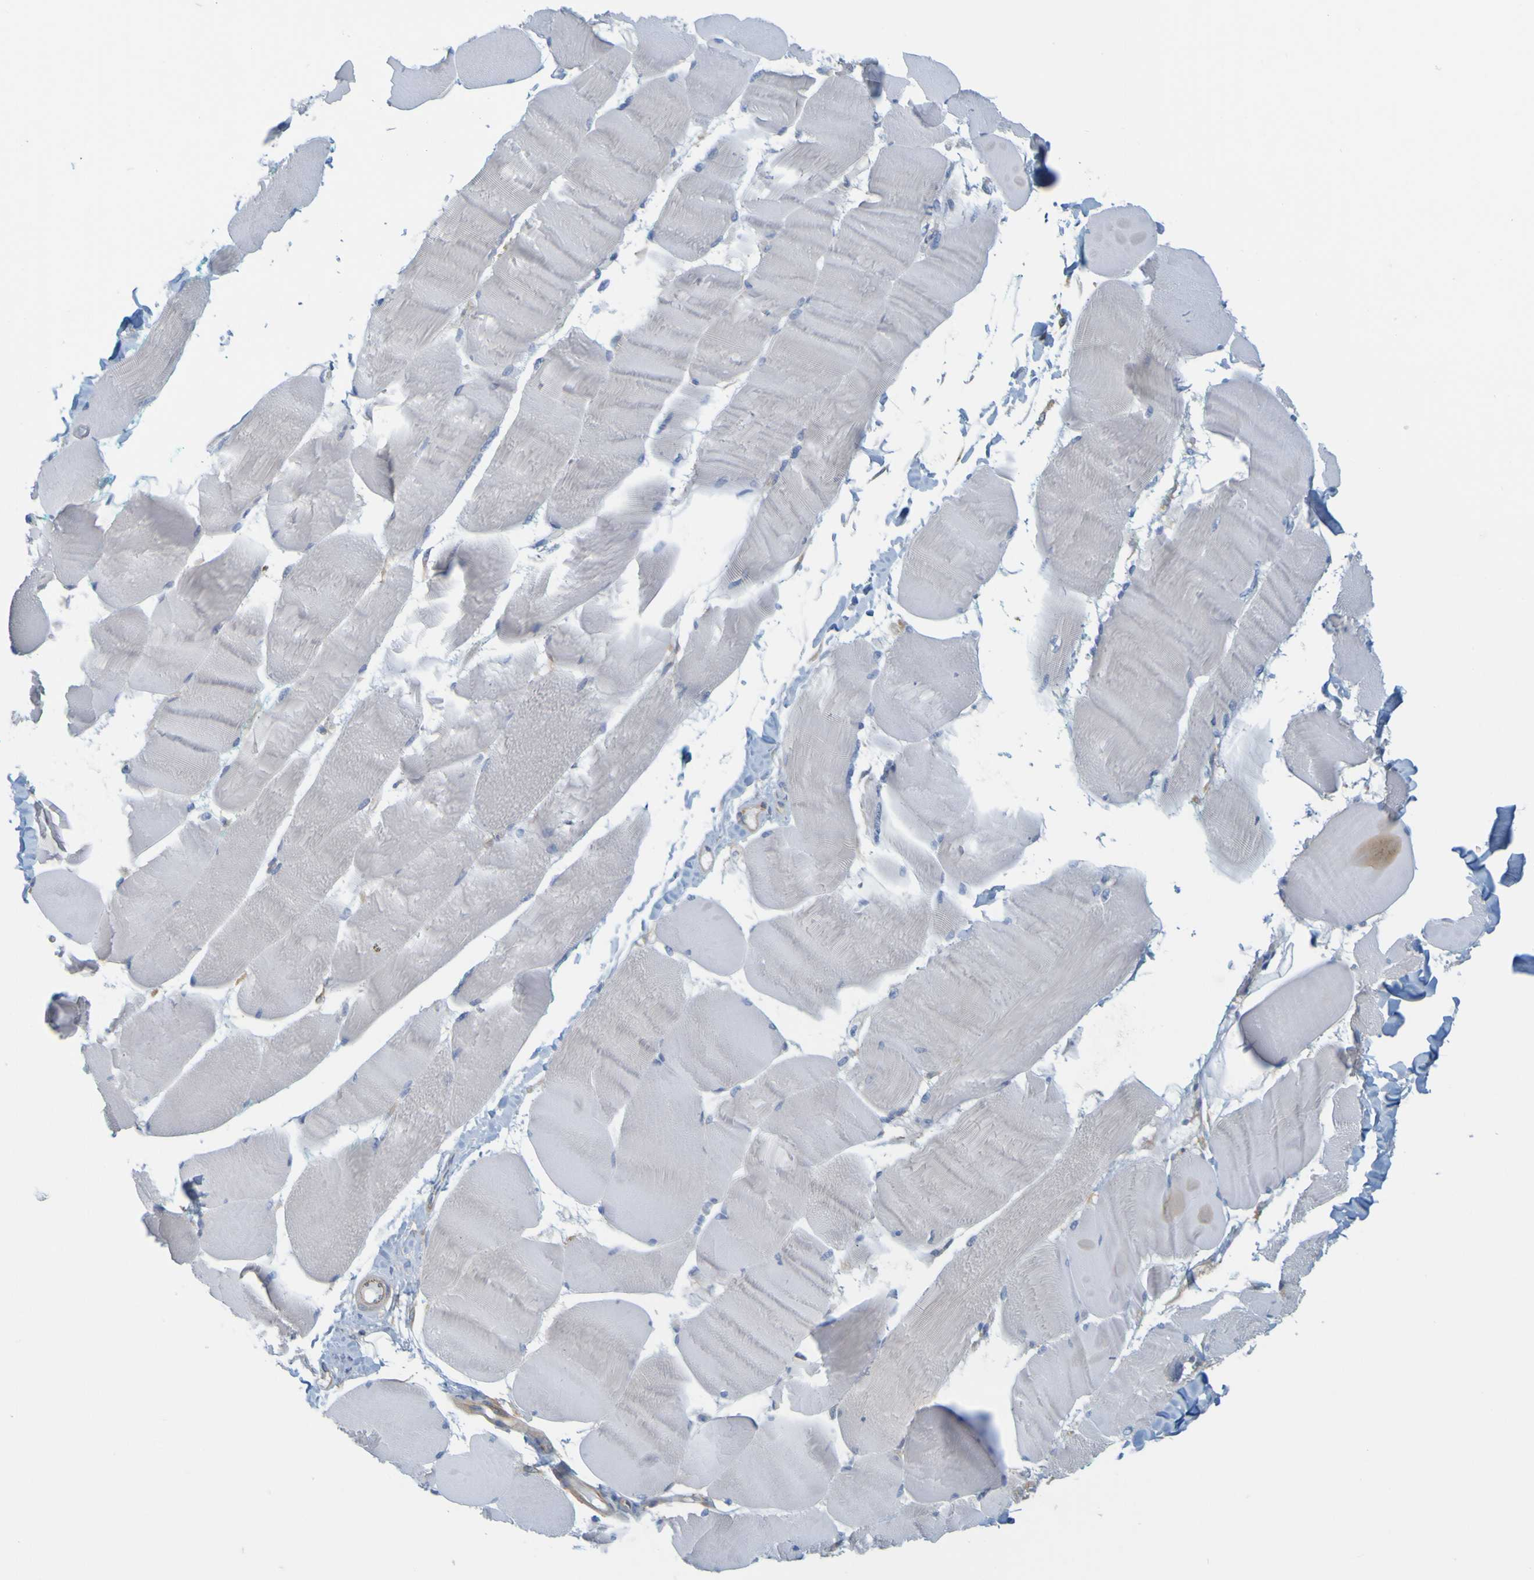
{"staining": {"intensity": "weak", "quantity": "<25%", "location": "cytoplasmic/membranous"}, "tissue": "skeletal muscle", "cell_type": "Myocytes", "image_type": "normal", "snomed": [{"axis": "morphology", "description": "Normal tissue, NOS"}, {"axis": "morphology", "description": "Squamous cell carcinoma, NOS"}, {"axis": "topography", "description": "Skeletal muscle"}], "caption": "High power microscopy histopathology image of an IHC micrograph of benign skeletal muscle, revealing no significant positivity in myocytes. Brightfield microscopy of immunohistochemistry (IHC) stained with DAB (brown) and hematoxylin (blue), captured at high magnification.", "gene": "APPL1", "patient": {"sex": "male", "age": 51}}